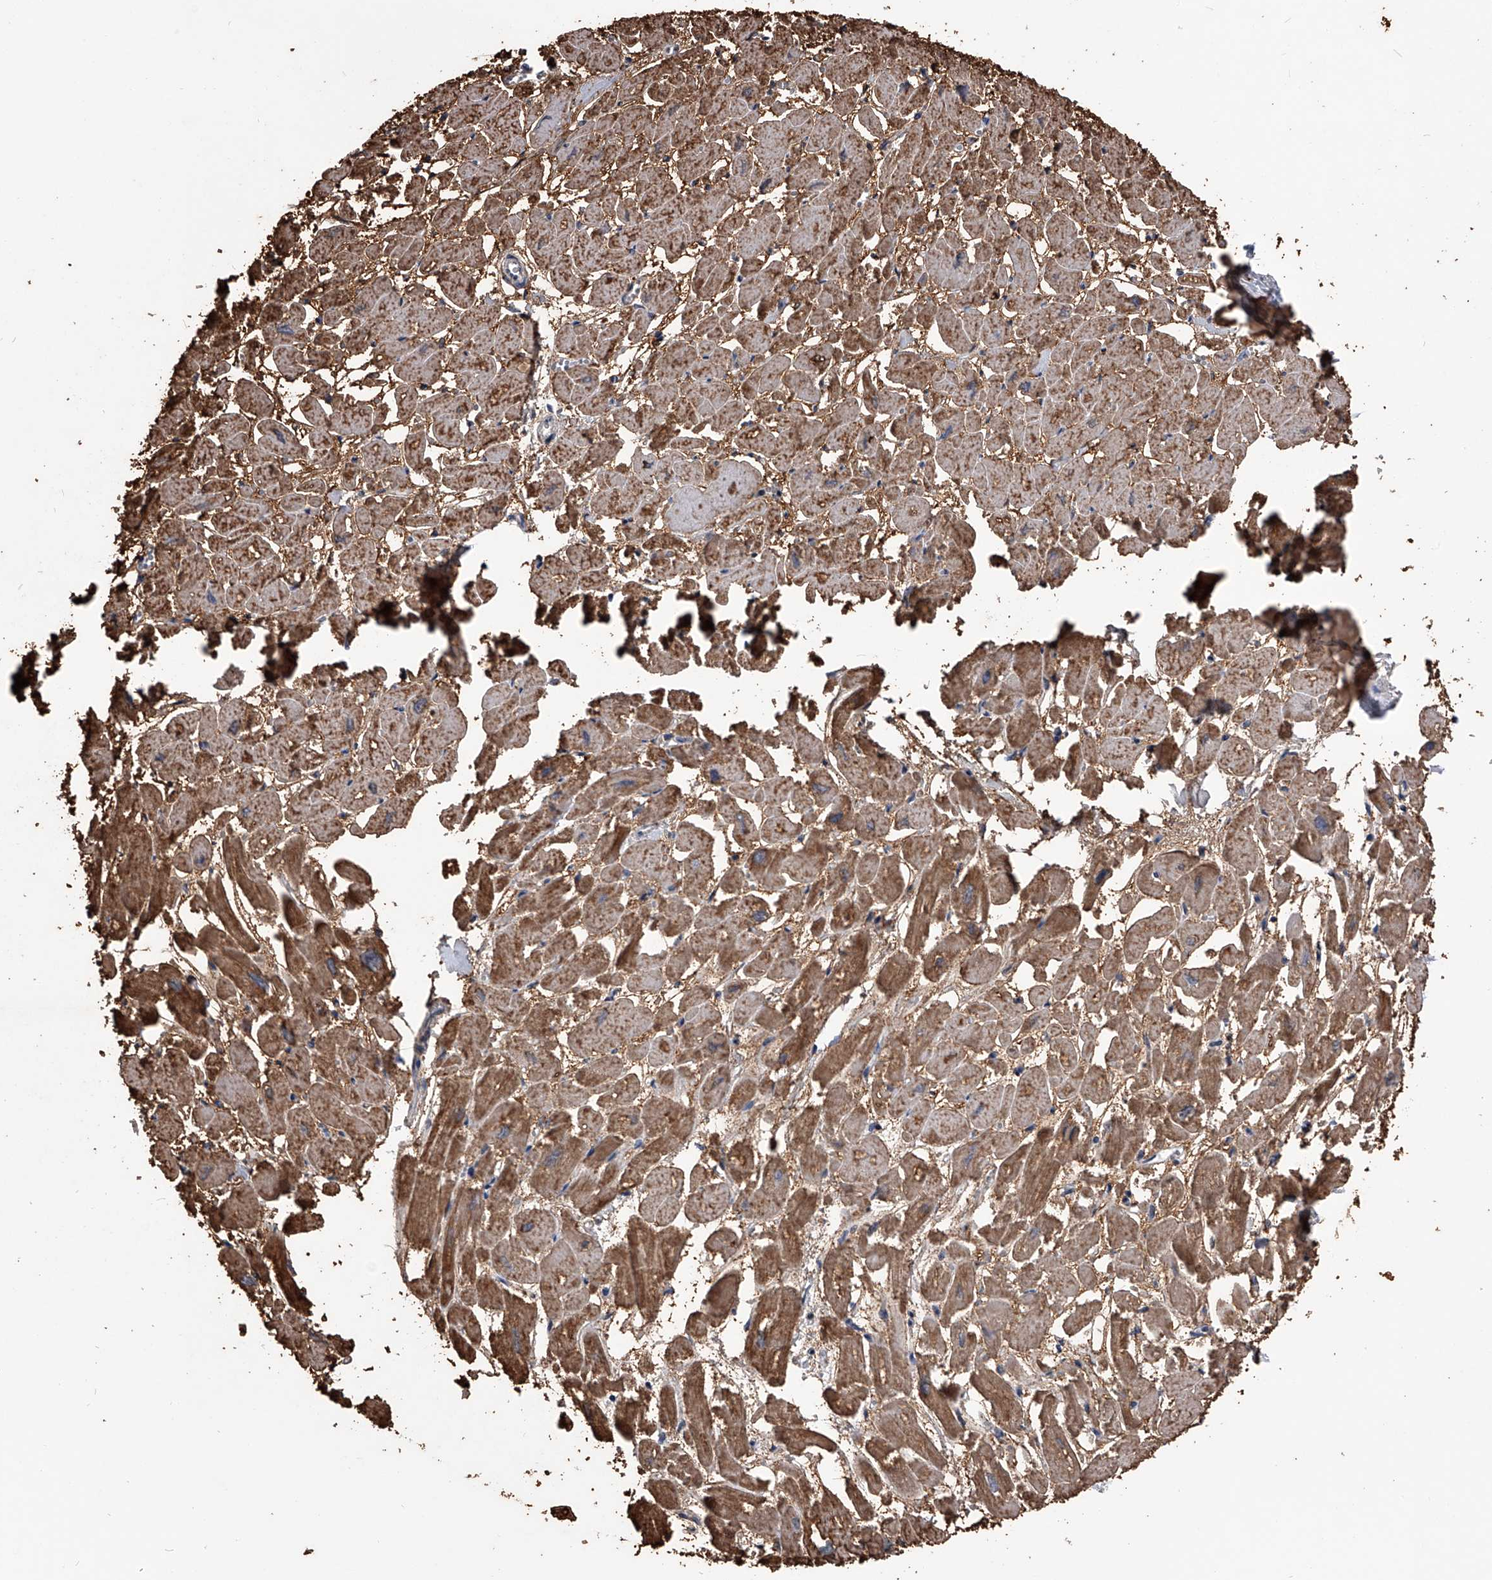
{"staining": {"intensity": "moderate", "quantity": ">75%", "location": "cytoplasmic/membranous"}, "tissue": "heart muscle", "cell_type": "Cardiomyocytes", "image_type": "normal", "snomed": [{"axis": "morphology", "description": "Normal tissue, NOS"}, {"axis": "topography", "description": "Heart"}], "caption": "High-power microscopy captured an immunohistochemistry (IHC) photomicrograph of unremarkable heart muscle, revealing moderate cytoplasmic/membranous positivity in about >75% of cardiomyocytes. (DAB (3,3'-diaminobenzidine) = brown stain, brightfield microscopy at high magnification).", "gene": "OAT", "patient": {"sex": "male", "age": 54}}